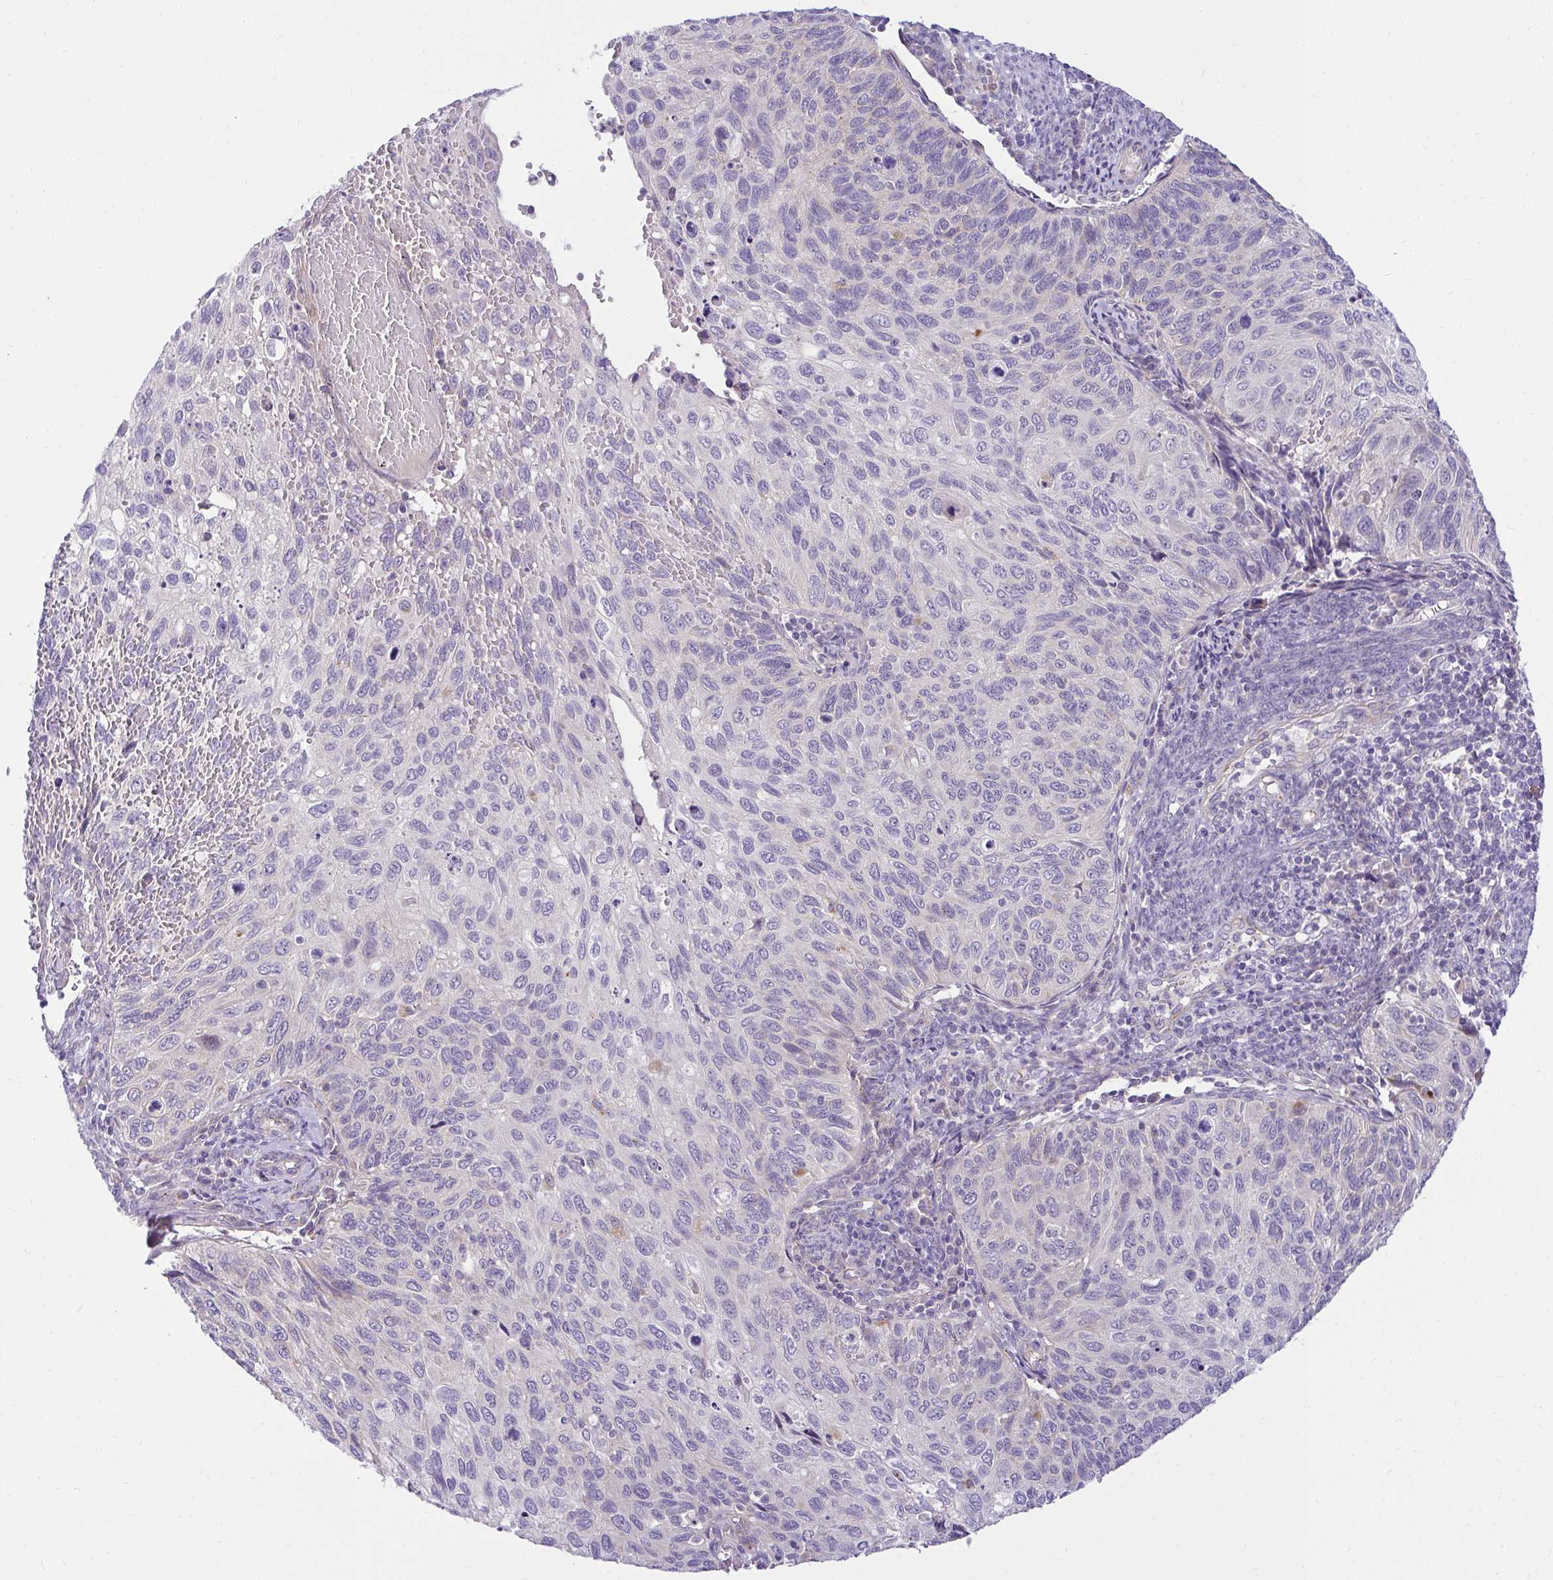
{"staining": {"intensity": "negative", "quantity": "none", "location": "none"}, "tissue": "cervical cancer", "cell_type": "Tumor cells", "image_type": "cancer", "snomed": [{"axis": "morphology", "description": "Squamous cell carcinoma, NOS"}, {"axis": "topography", "description": "Cervix"}], "caption": "IHC histopathology image of cervical cancer (squamous cell carcinoma) stained for a protein (brown), which demonstrates no staining in tumor cells.", "gene": "PKN3", "patient": {"sex": "female", "age": 70}}